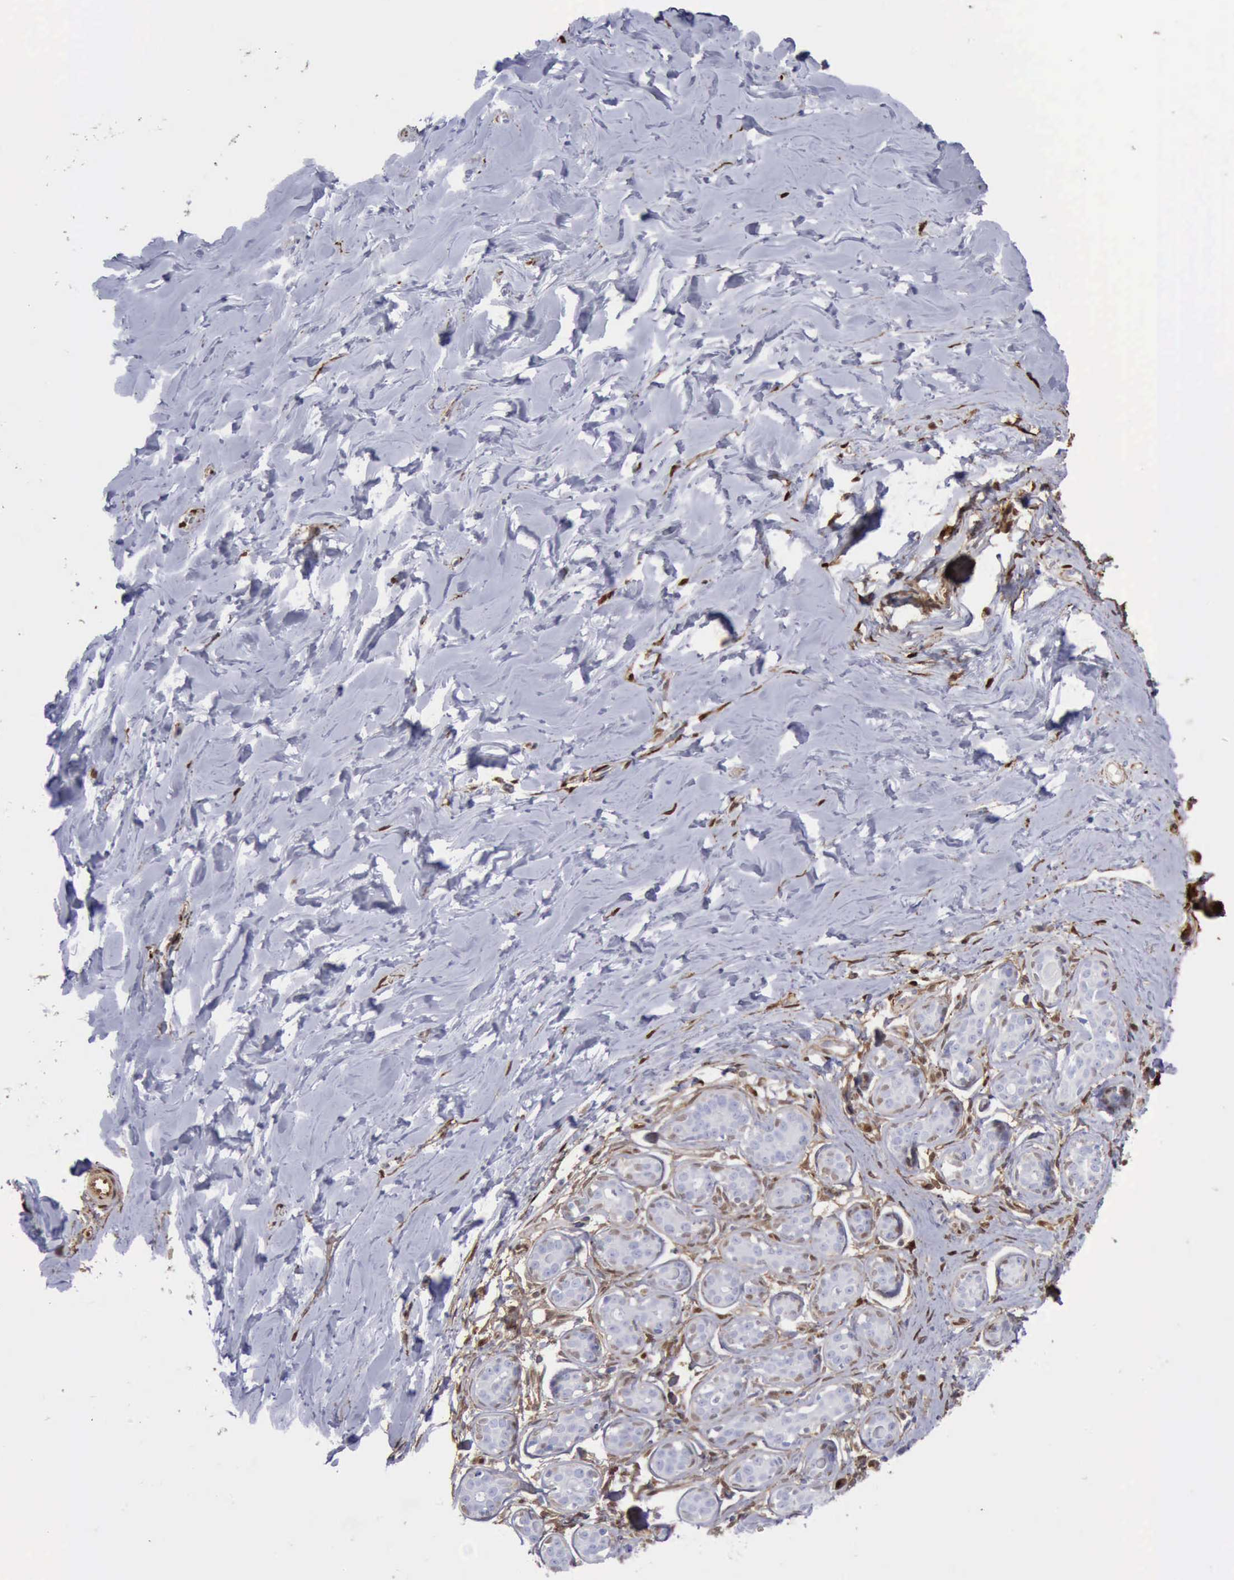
{"staining": {"intensity": "strong", "quantity": ">75%", "location": "nuclear"}, "tissue": "breast", "cell_type": "Adipocytes", "image_type": "normal", "snomed": [{"axis": "morphology", "description": "Normal tissue, NOS"}, {"axis": "topography", "description": "Breast"}], "caption": "About >75% of adipocytes in unremarkable breast exhibit strong nuclear protein positivity as visualized by brown immunohistochemical staining.", "gene": "FHL1", "patient": {"sex": "female", "age": 22}}